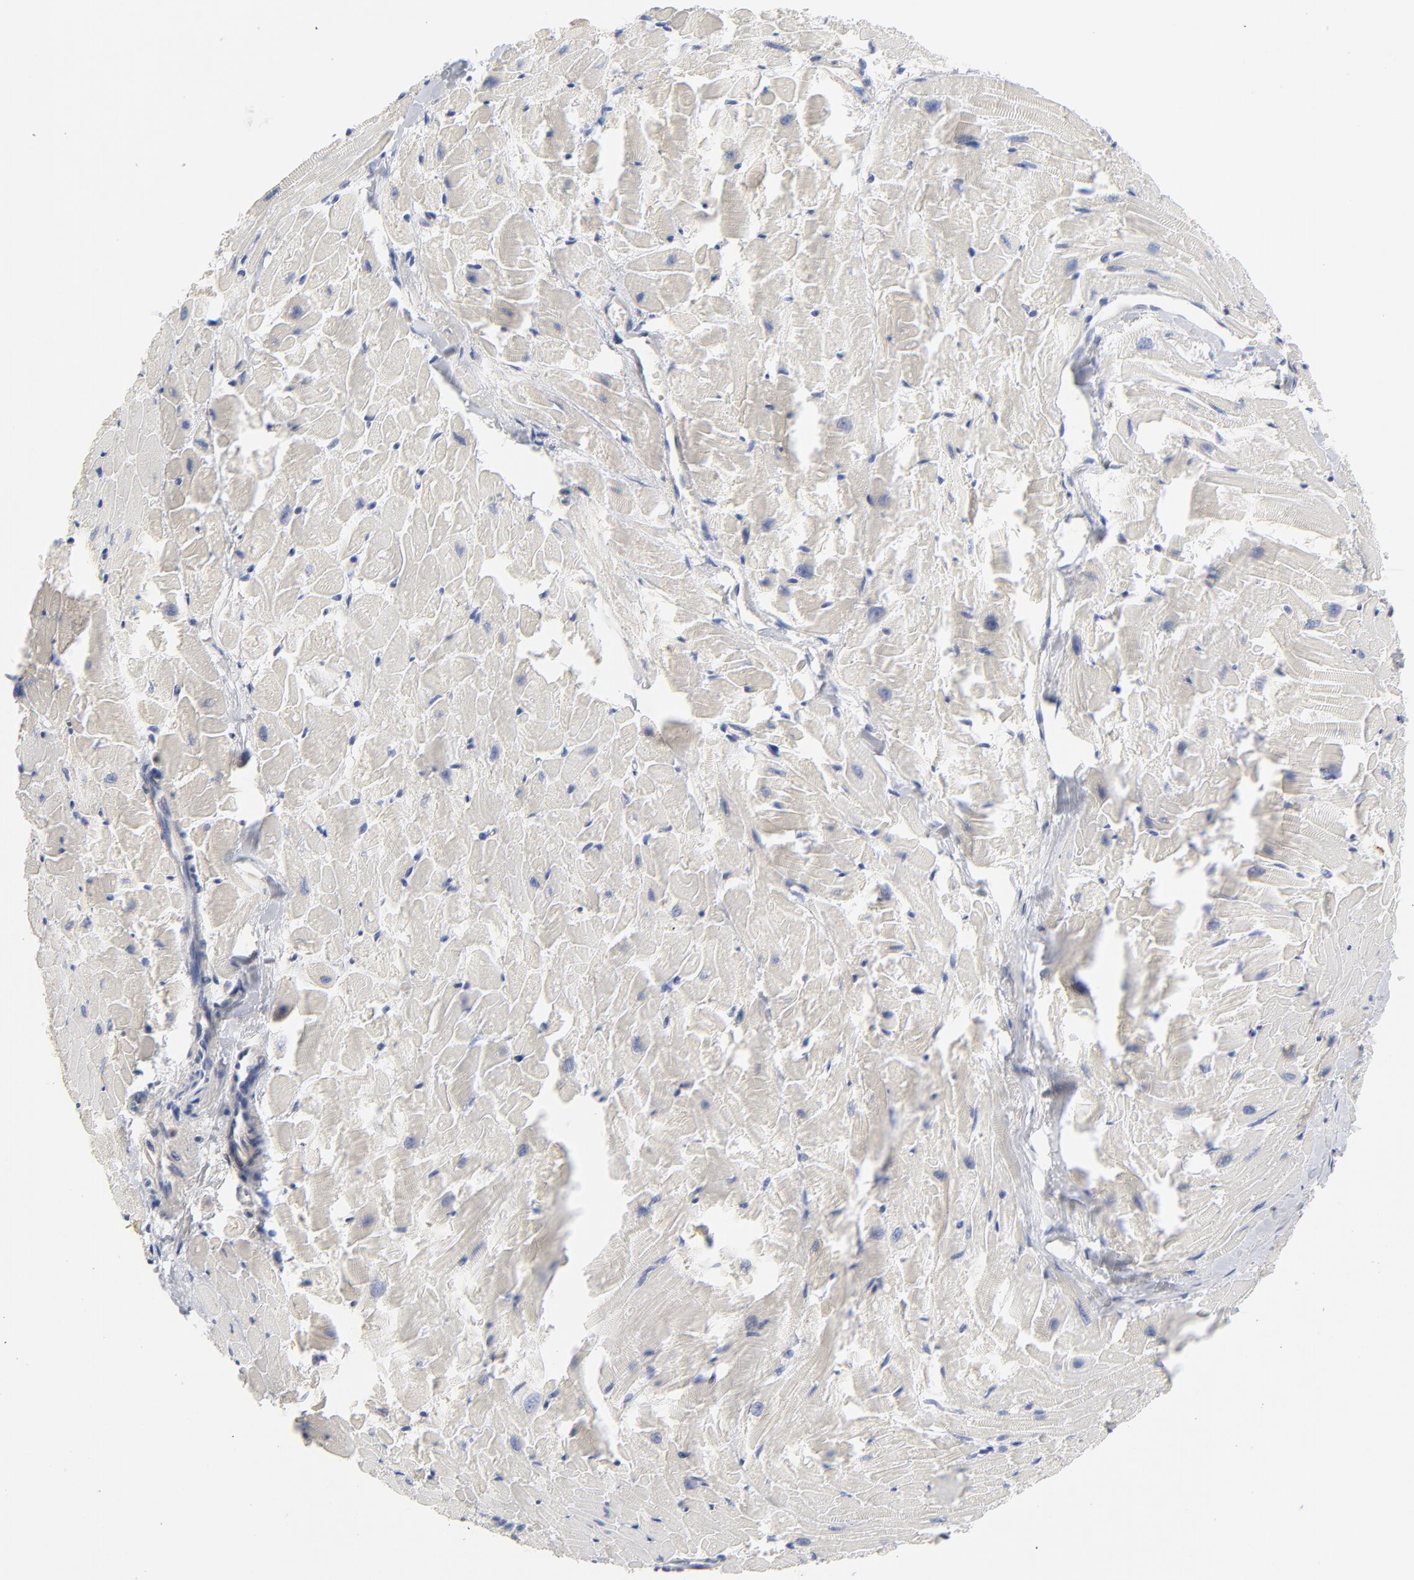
{"staining": {"intensity": "negative", "quantity": "none", "location": "none"}, "tissue": "heart muscle", "cell_type": "Cardiomyocytes", "image_type": "normal", "snomed": [{"axis": "morphology", "description": "Normal tissue, NOS"}, {"axis": "topography", "description": "Heart"}], "caption": "This is an IHC image of normal heart muscle. There is no expression in cardiomyocytes.", "gene": "CAB39L", "patient": {"sex": "female", "age": 19}}